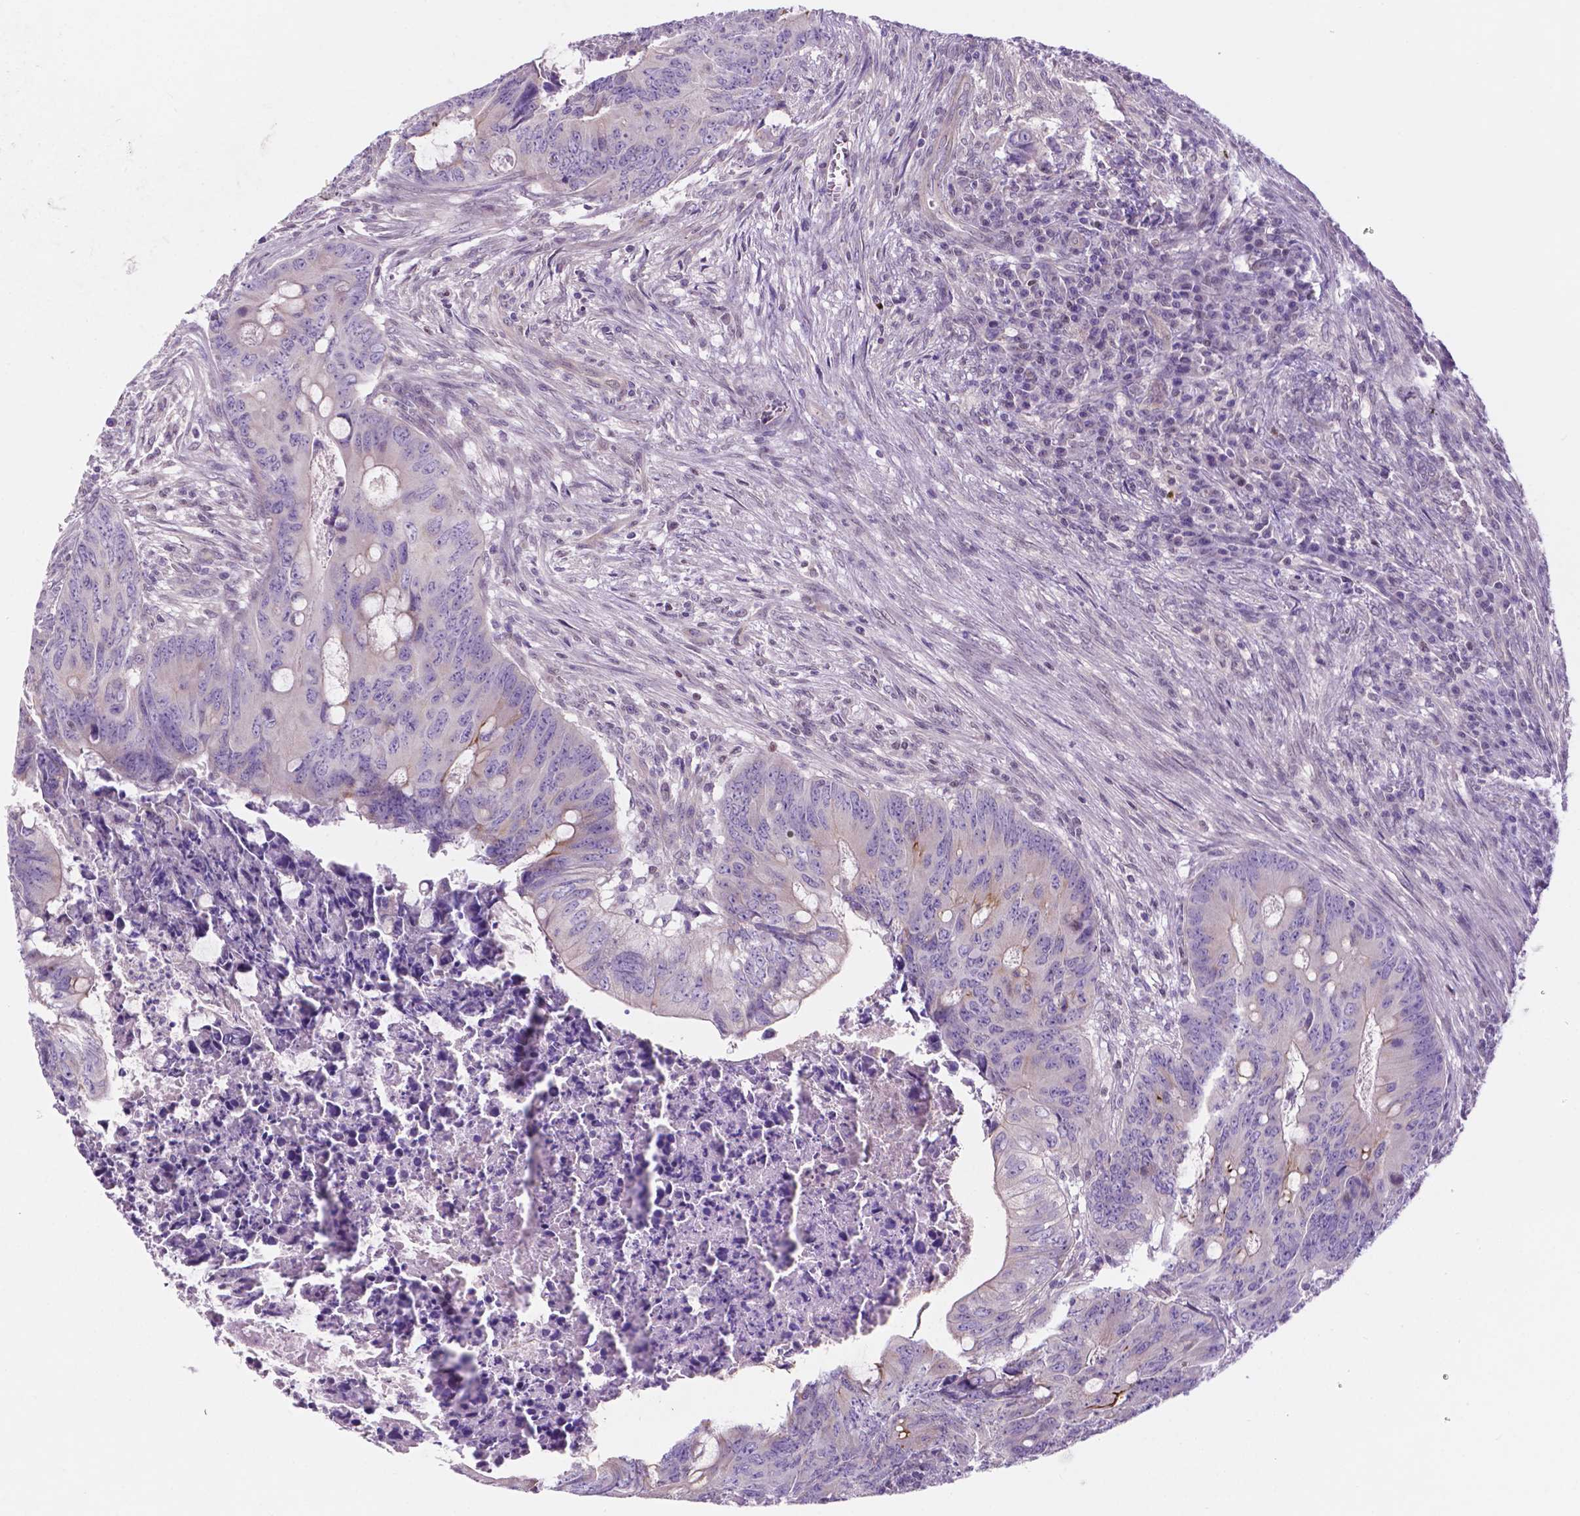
{"staining": {"intensity": "weak", "quantity": "<25%", "location": "cytoplasmic/membranous"}, "tissue": "colorectal cancer", "cell_type": "Tumor cells", "image_type": "cancer", "snomed": [{"axis": "morphology", "description": "Adenocarcinoma, NOS"}, {"axis": "topography", "description": "Colon"}], "caption": "Immunohistochemistry micrograph of neoplastic tissue: colorectal adenocarcinoma stained with DAB shows no significant protein staining in tumor cells.", "gene": "FAM50B", "patient": {"sex": "female", "age": 74}}